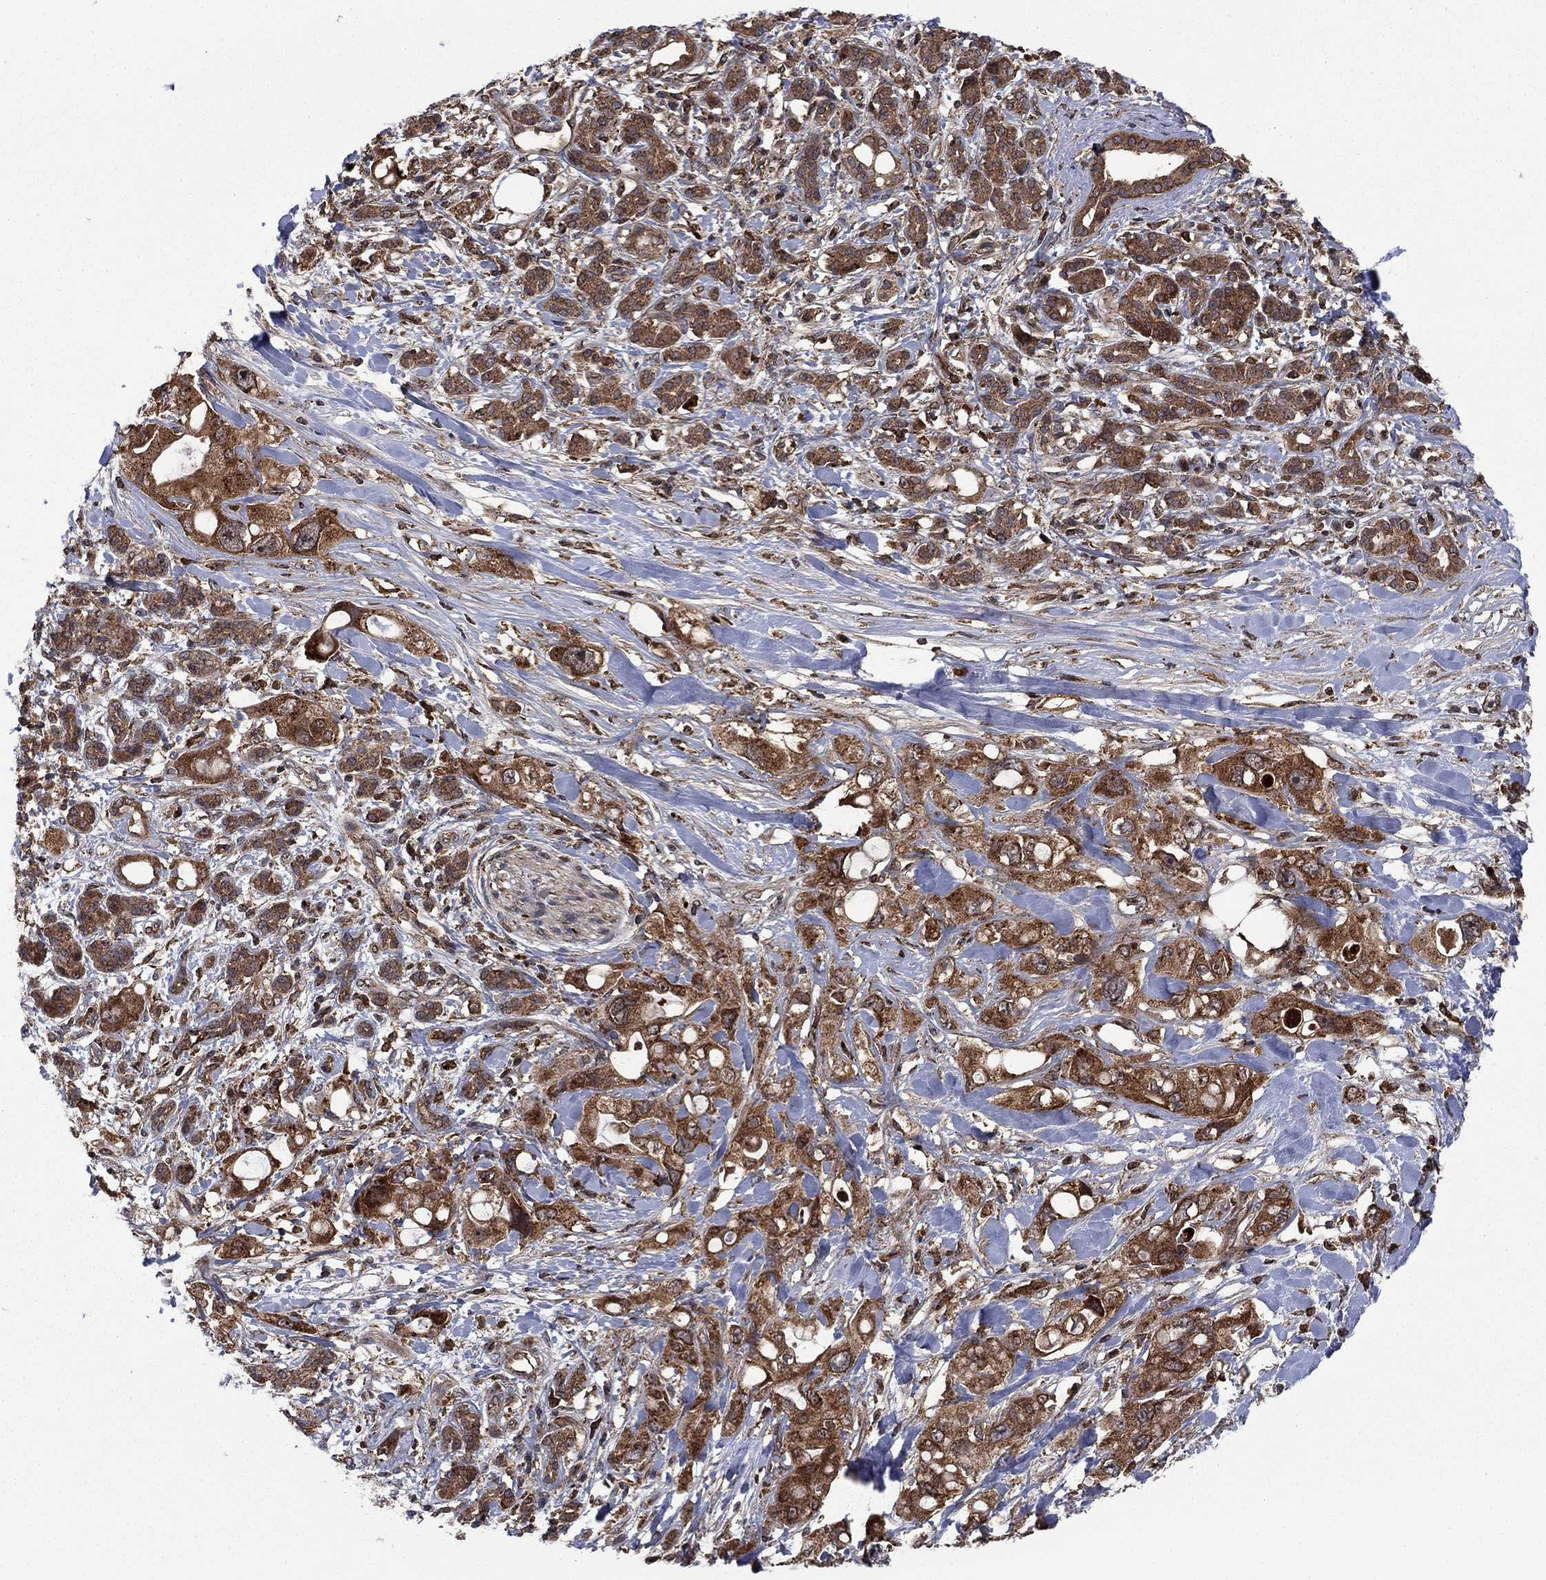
{"staining": {"intensity": "strong", "quantity": ">75%", "location": "cytoplasmic/membranous"}, "tissue": "pancreatic cancer", "cell_type": "Tumor cells", "image_type": "cancer", "snomed": [{"axis": "morphology", "description": "Adenocarcinoma, NOS"}, {"axis": "topography", "description": "Pancreas"}], "caption": "Immunohistochemistry (DAB) staining of pancreatic adenocarcinoma demonstrates strong cytoplasmic/membranous protein expression in approximately >75% of tumor cells.", "gene": "IFI35", "patient": {"sex": "female", "age": 56}}